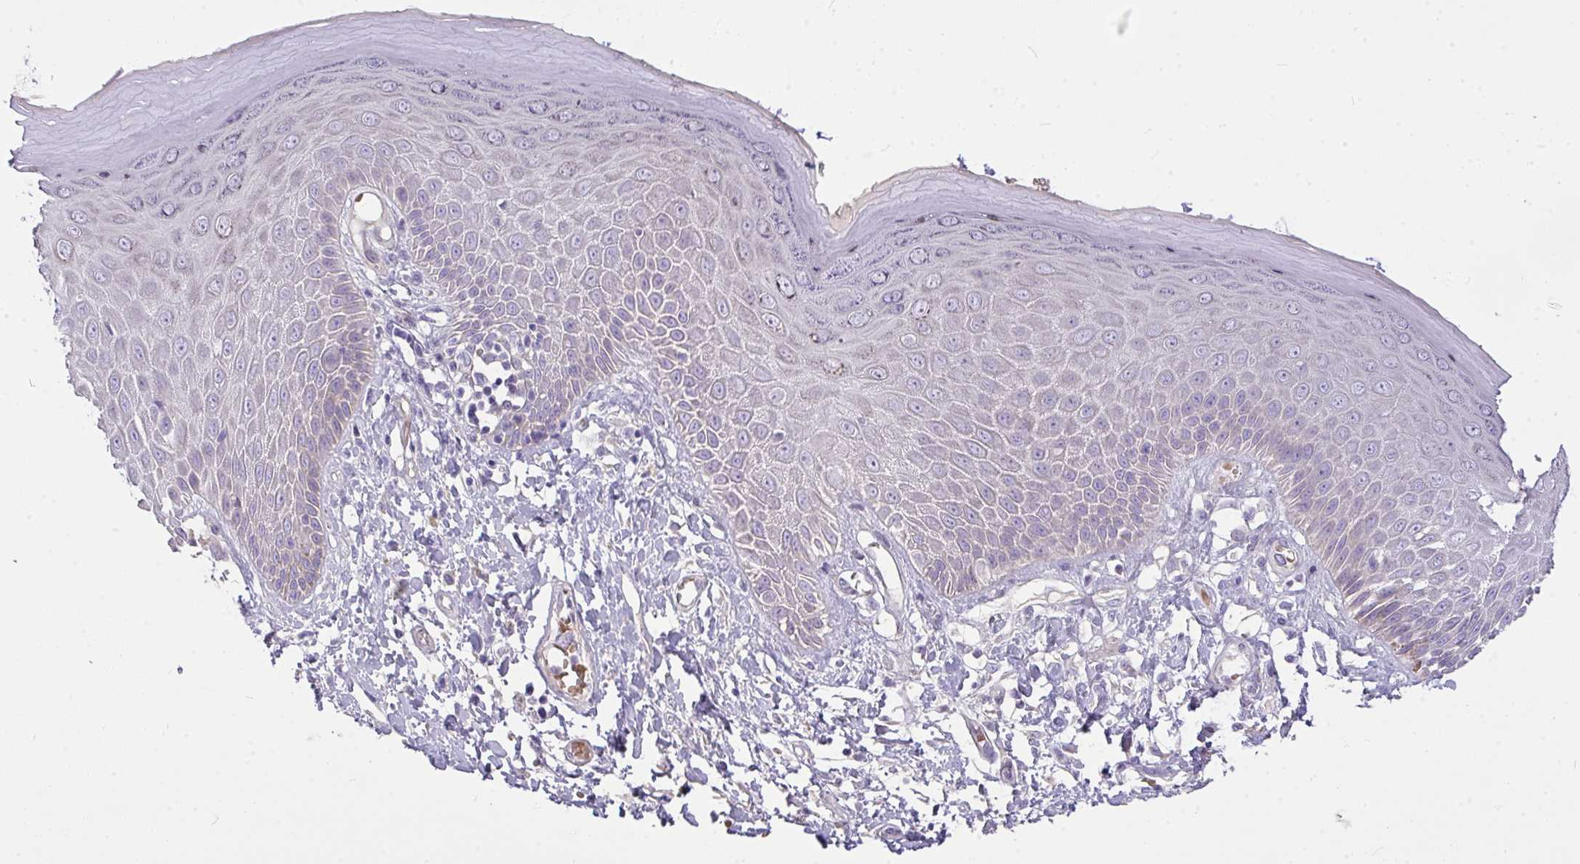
{"staining": {"intensity": "moderate", "quantity": "<25%", "location": "cytoplasmic/membranous"}, "tissue": "skin", "cell_type": "Epidermal cells", "image_type": "normal", "snomed": [{"axis": "morphology", "description": "Normal tissue, NOS"}, {"axis": "topography", "description": "Anal"}, {"axis": "topography", "description": "Peripheral nerve tissue"}], "caption": "Immunohistochemical staining of unremarkable human skin displays <25% levels of moderate cytoplasmic/membranous protein expression in approximately <25% of epidermal cells.", "gene": "MOCS1", "patient": {"sex": "male", "age": 78}}